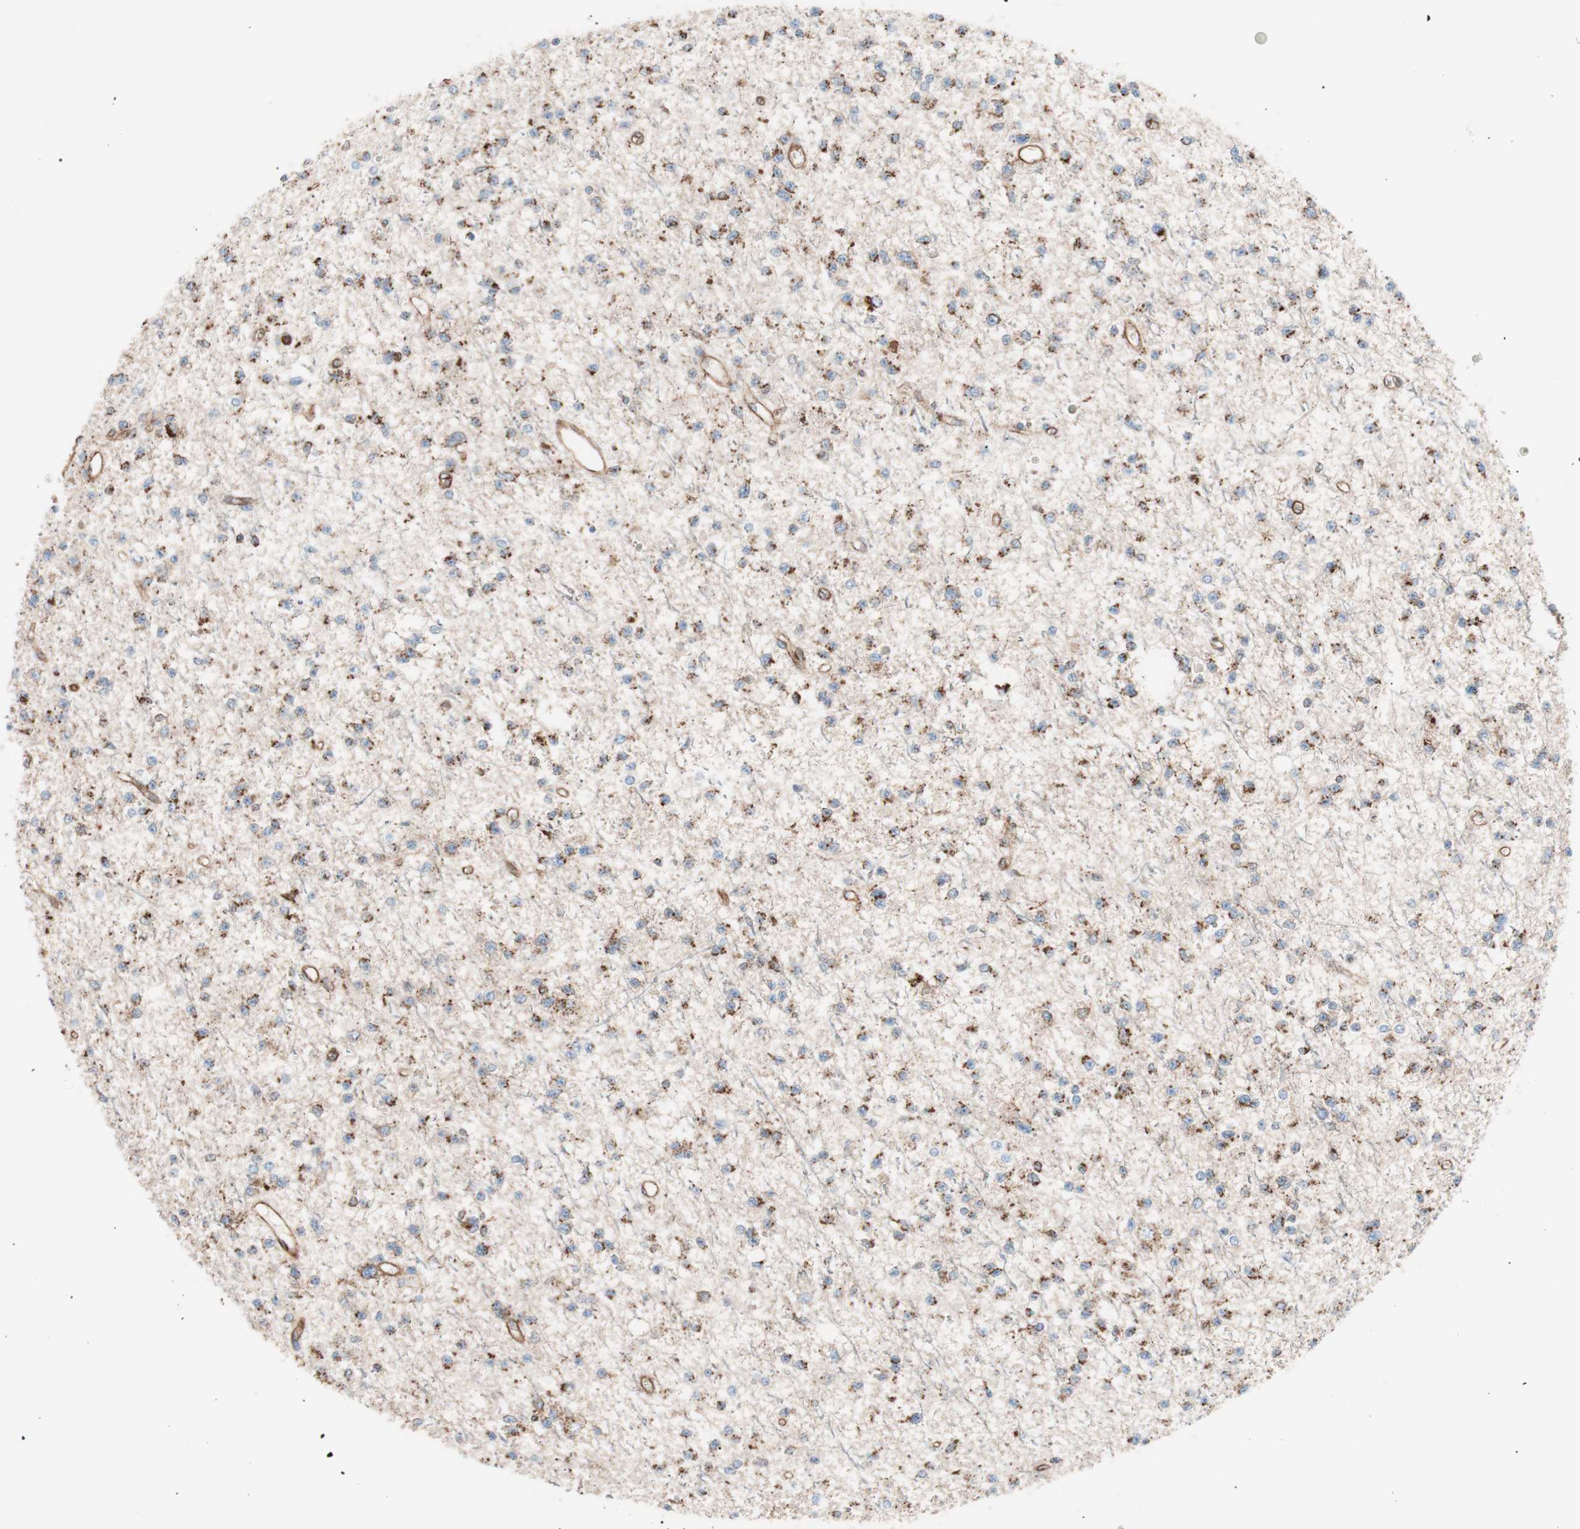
{"staining": {"intensity": "weak", "quantity": ">75%", "location": "cytoplasmic/membranous"}, "tissue": "glioma", "cell_type": "Tumor cells", "image_type": "cancer", "snomed": [{"axis": "morphology", "description": "Glioma, malignant, Low grade"}, {"axis": "topography", "description": "Brain"}], "caption": "Tumor cells reveal weak cytoplasmic/membranous expression in about >75% of cells in glioma.", "gene": "FLOT2", "patient": {"sex": "female", "age": 22}}